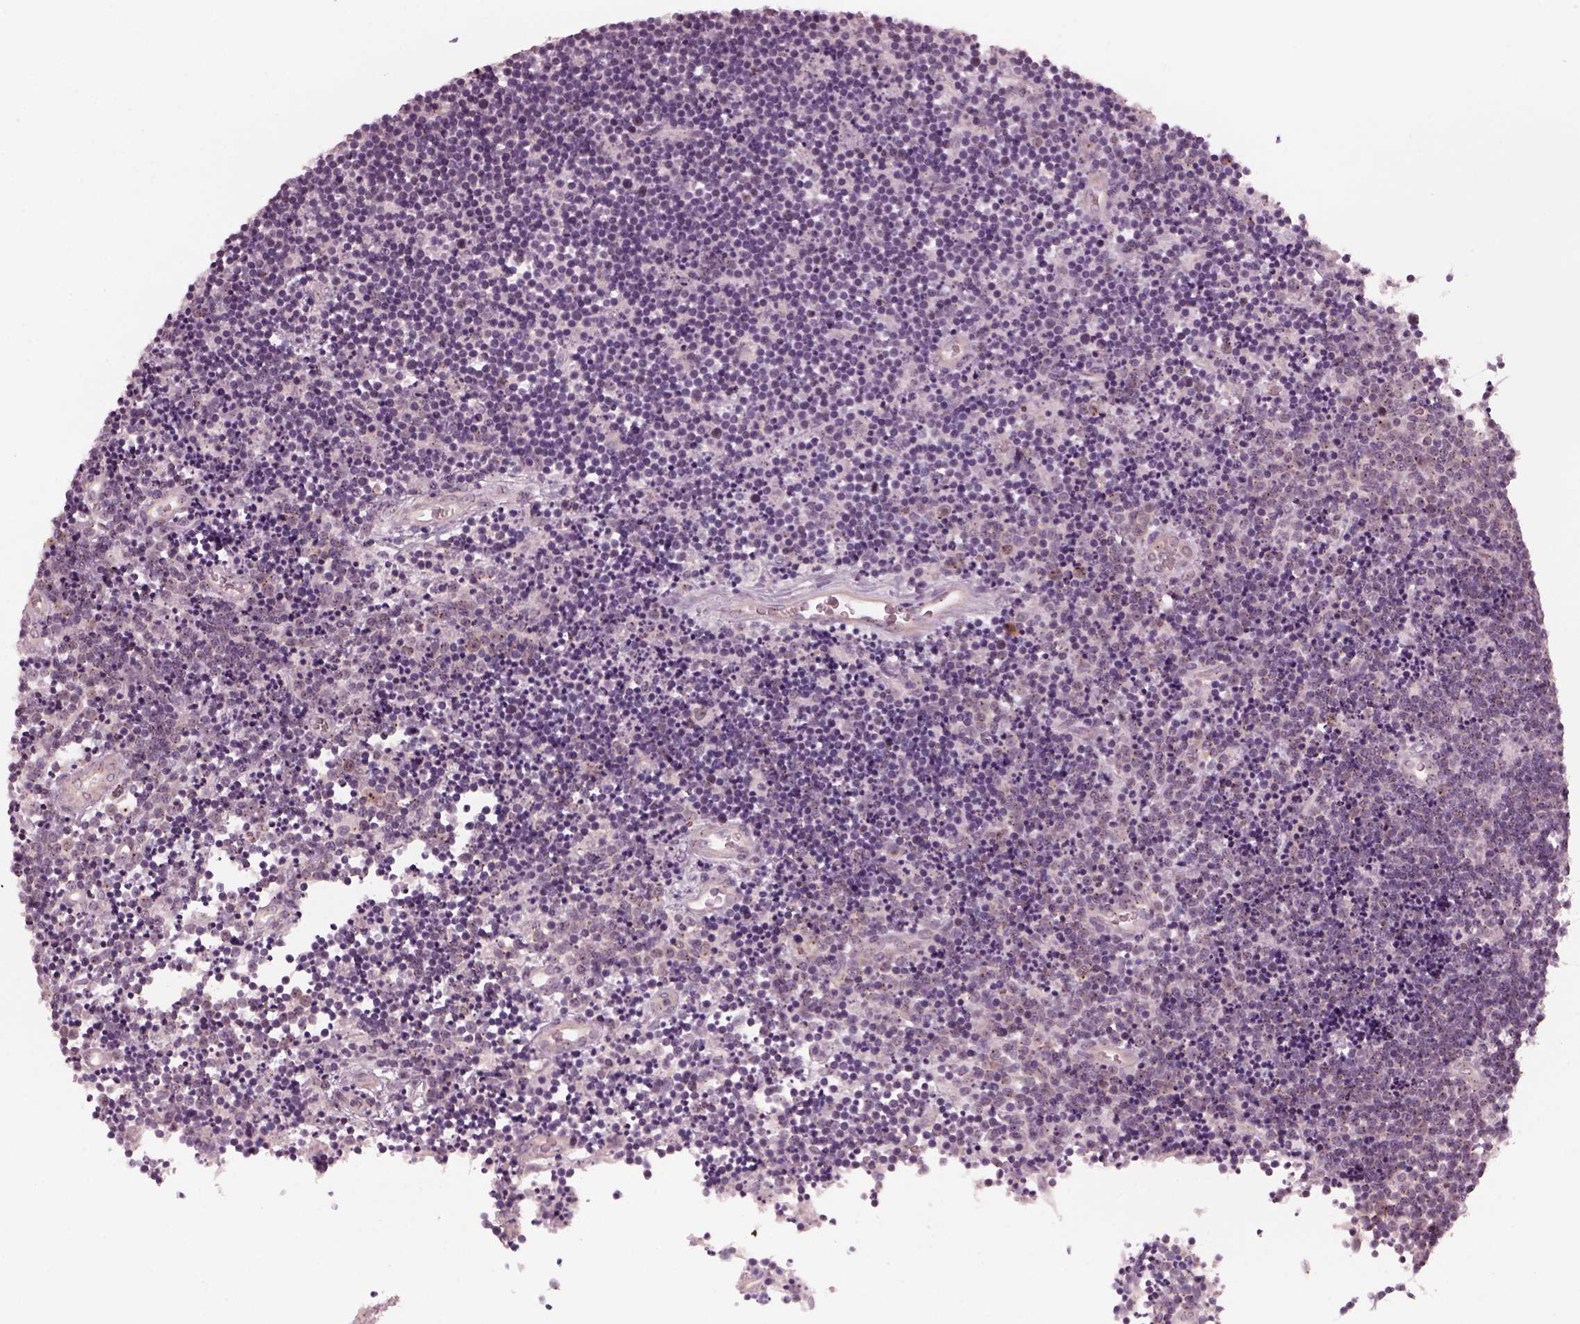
{"staining": {"intensity": "weak", "quantity": "<25%", "location": "cytoplasmic/membranous"}, "tissue": "lymphoma", "cell_type": "Tumor cells", "image_type": "cancer", "snomed": [{"axis": "morphology", "description": "Malignant lymphoma, non-Hodgkin's type, Low grade"}, {"axis": "topography", "description": "Brain"}], "caption": "Immunohistochemistry (IHC) photomicrograph of low-grade malignant lymphoma, non-Hodgkin's type stained for a protein (brown), which reveals no expression in tumor cells. The staining is performed using DAB (3,3'-diaminobenzidine) brown chromogen with nuclei counter-stained in using hematoxylin.", "gene": "SAXO1", "patient": {"sex": "female", "age": 66}}